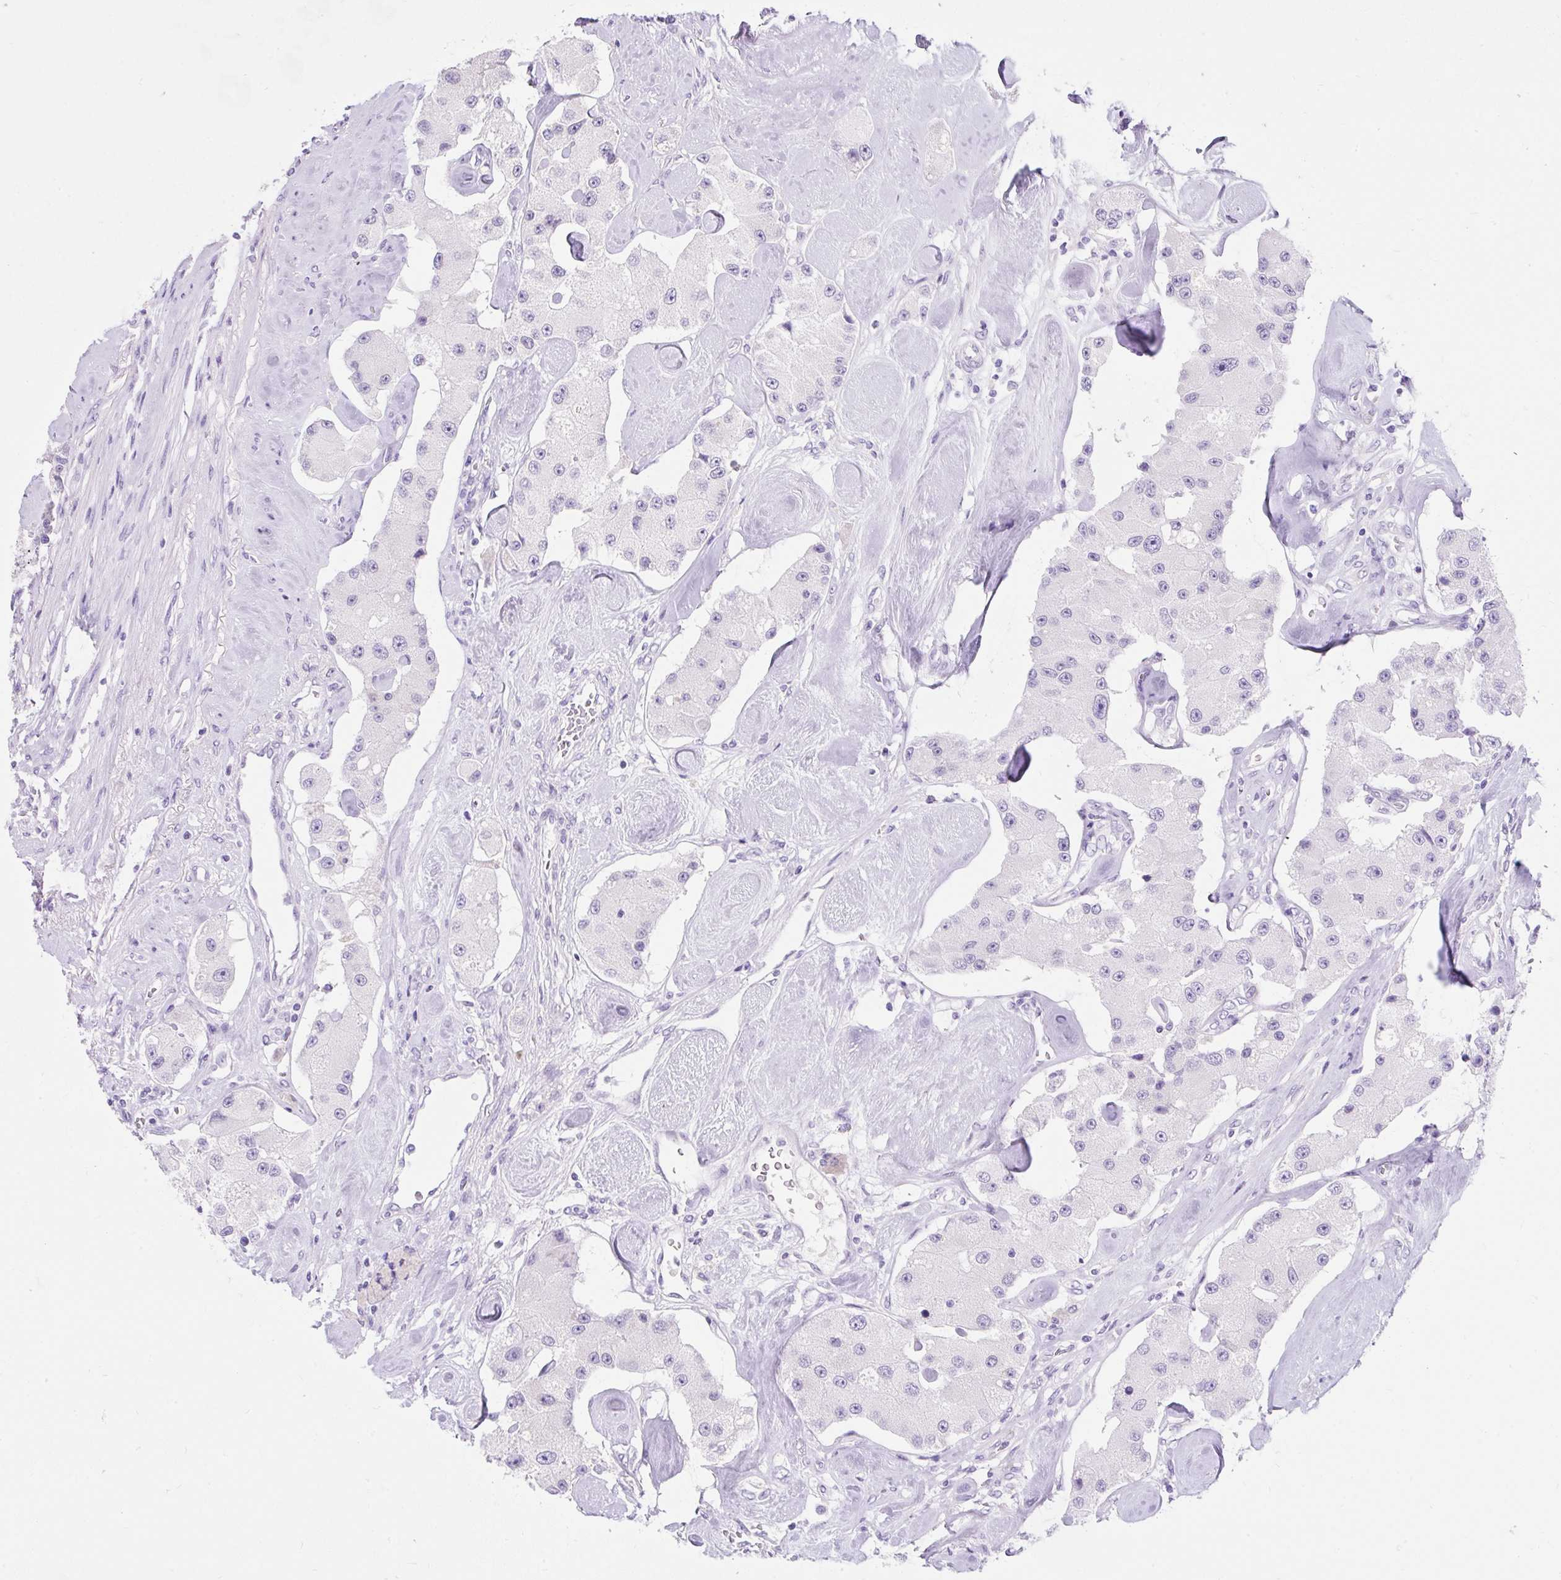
{"staining": {"intensity": "negative", "quantity": "none", "location": "none"}, "tissue": "carcinoid", "cell_type": "Tumor cells", "image_type": "cancer", "snomed": [{"axis": "morphology", "description": "Carcinoid, malignant, NOS"}, {"axis": "topography", "description": "Pancreas"}], "caption": "DAB immunohistochemical staining of human carcinoid demonstrates no significant positivity in tumor cells.", "gene": "GOLGA8A", "patient": {"sex": "male", "age": 41}}